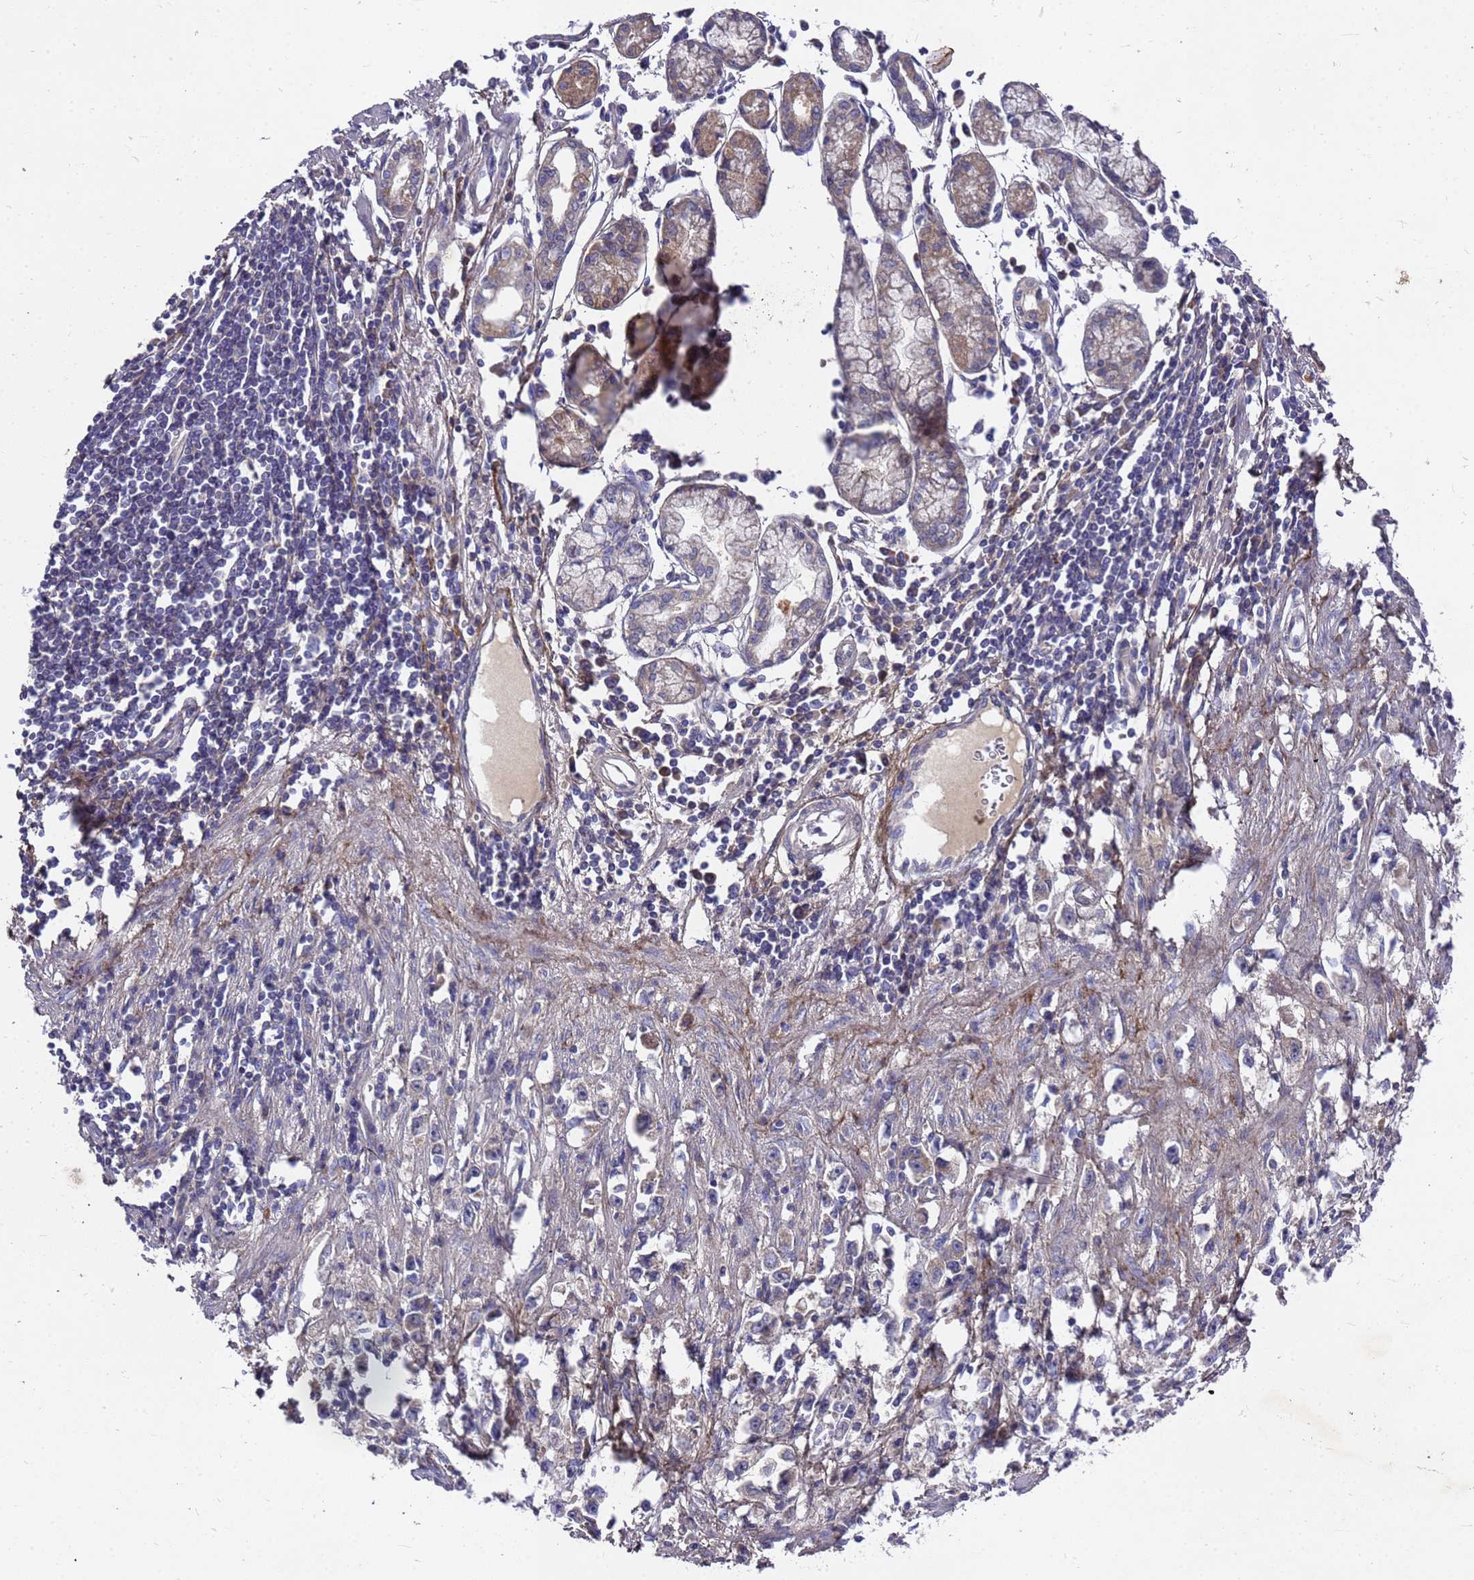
{"staining": {"intensity": "negative", "quantity": "none", "location": "none"}, "tissue": "stomach cancer", "cell_type": "Tumor cells", "image_type": "cancer", "snomed": [{"axis": "morphology", "description": "Adenocarcinoma, NOS"}, {"axis": "topography", "description": "Stomach"}], "caption": "Immunohistochemistry histopathology image of human stomach adenocarcinoma stained for a protein (brown), which reveals no positivity in tumor cells.", "gene": "ZNF717", "patient": {"sex": "female", "age": 59}}